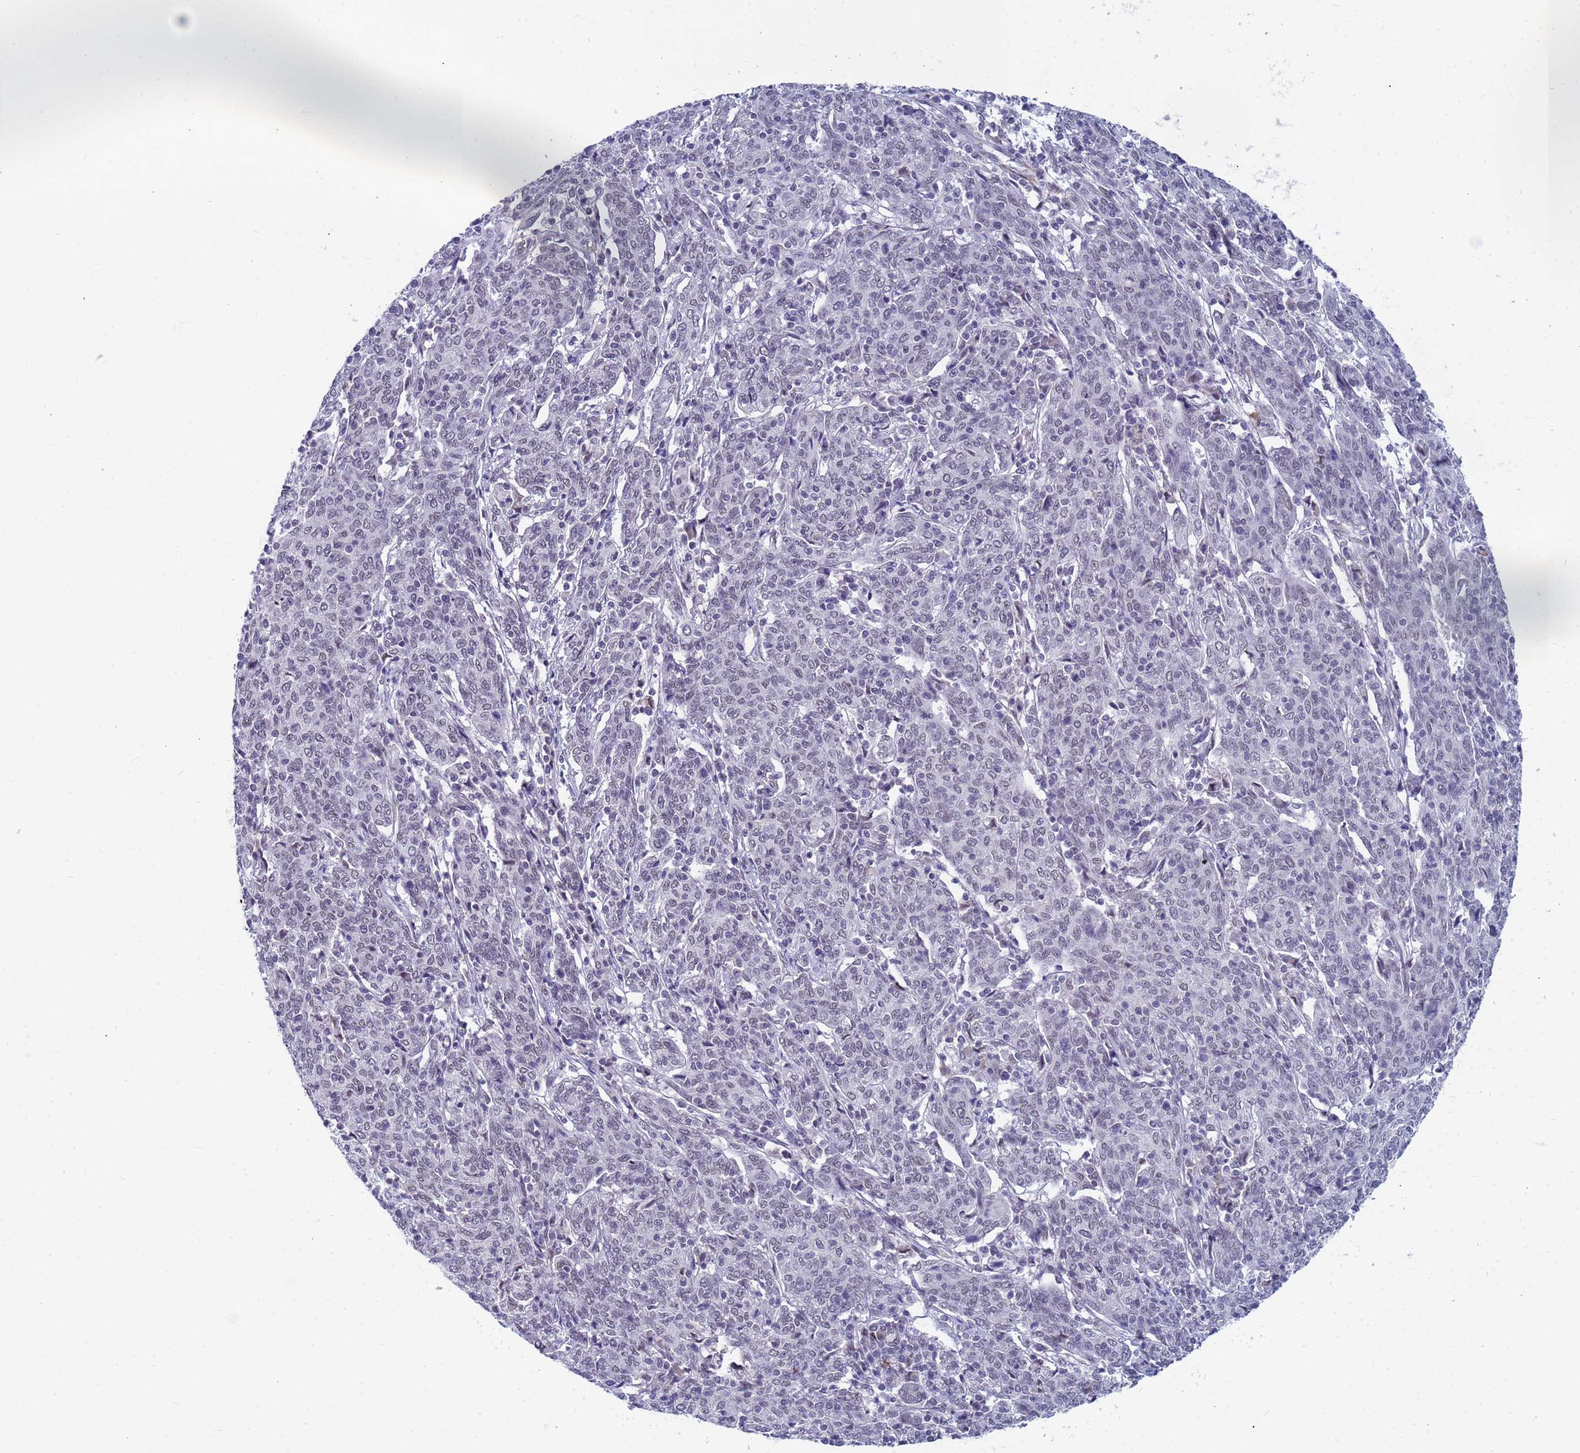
{"staining": {"intensity": "weak", "quantity": "<25%", "location": "nuclear"}, "tissue": "cervical cancer", "cell_type": "Tumor cells", "image_type": "cancer", "snomed": [{"axis": "morphology", "description": "Squamous cell carcinoma, NOS"}, {"axis": "topography", "description": "Cervix"}], "caption": "Cervical cancer (squamous cell carcinoma) was stained to show a protein in brown. There is no significant expression in tumor cells.", "gene": "CXorf65", "patient": {"sex": "female", "age": 67}}